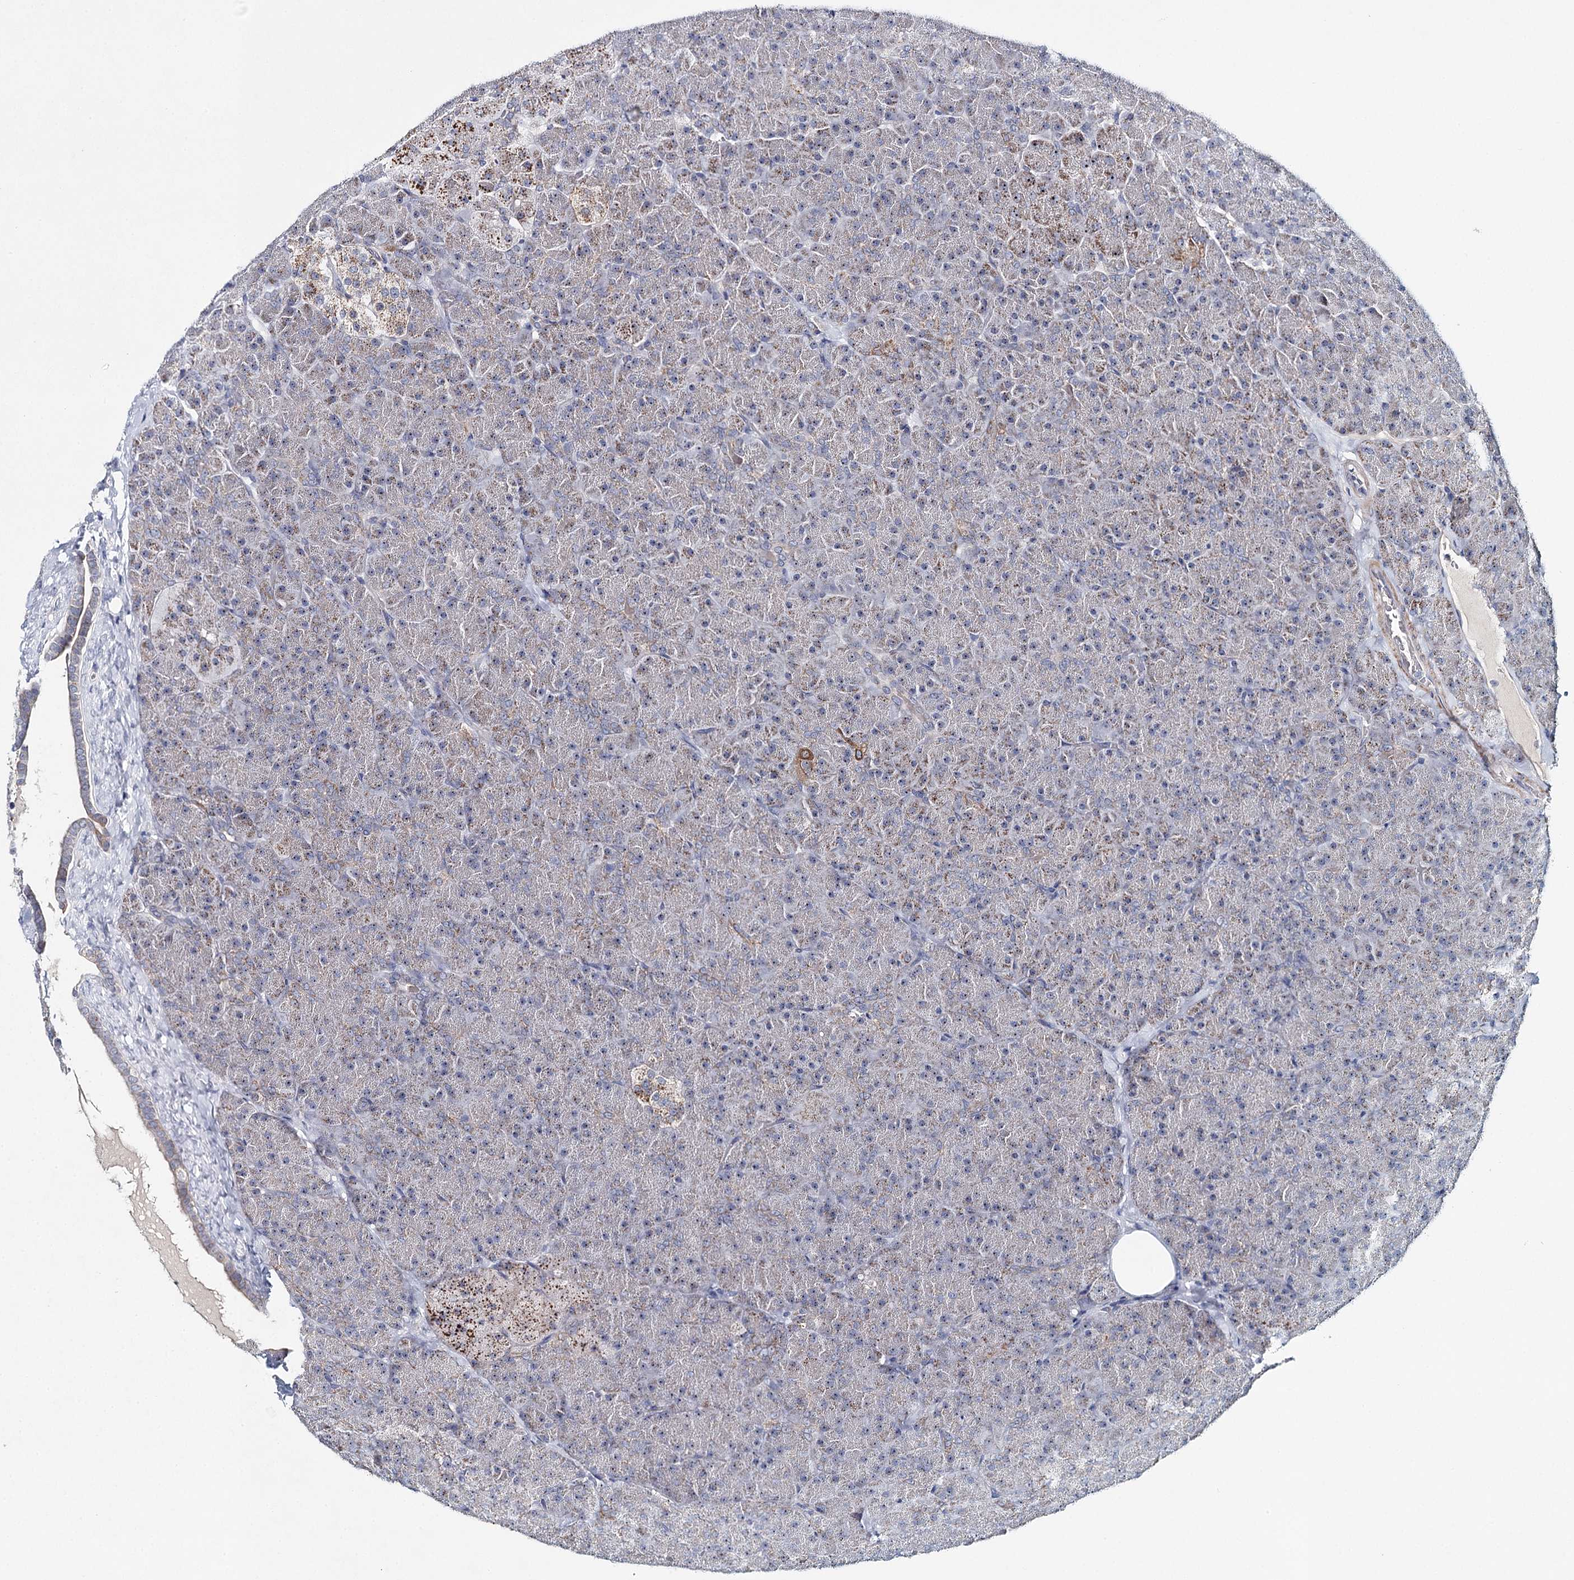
{"staining": {"intensity": "weak", "quantity": "25%-75%", "location": "cytoplasmic/membranous,nuclear"}, "tissue": "pancreas", "cell_type": "Exocrine glandular cells", "image_type": "normal", "snomed": [{"axis": "morphology", "description": "Normal tissue, NOS"}, {"axis": "topography", "description": "Pancreas"}], "caption": "Pancreas stained with DAB (3,3'-diaminobenzidine) immunohistochemistry demonstrates low levels of weak cytoplasmic/membranous,nuclear expression in about 25%-75% of exocrine glandular cells. (brown staining indicates protein expression, while blue staining denotes nuclei).", "gene": "RBM43", "patient": {"sex": "male", "age": 36}}